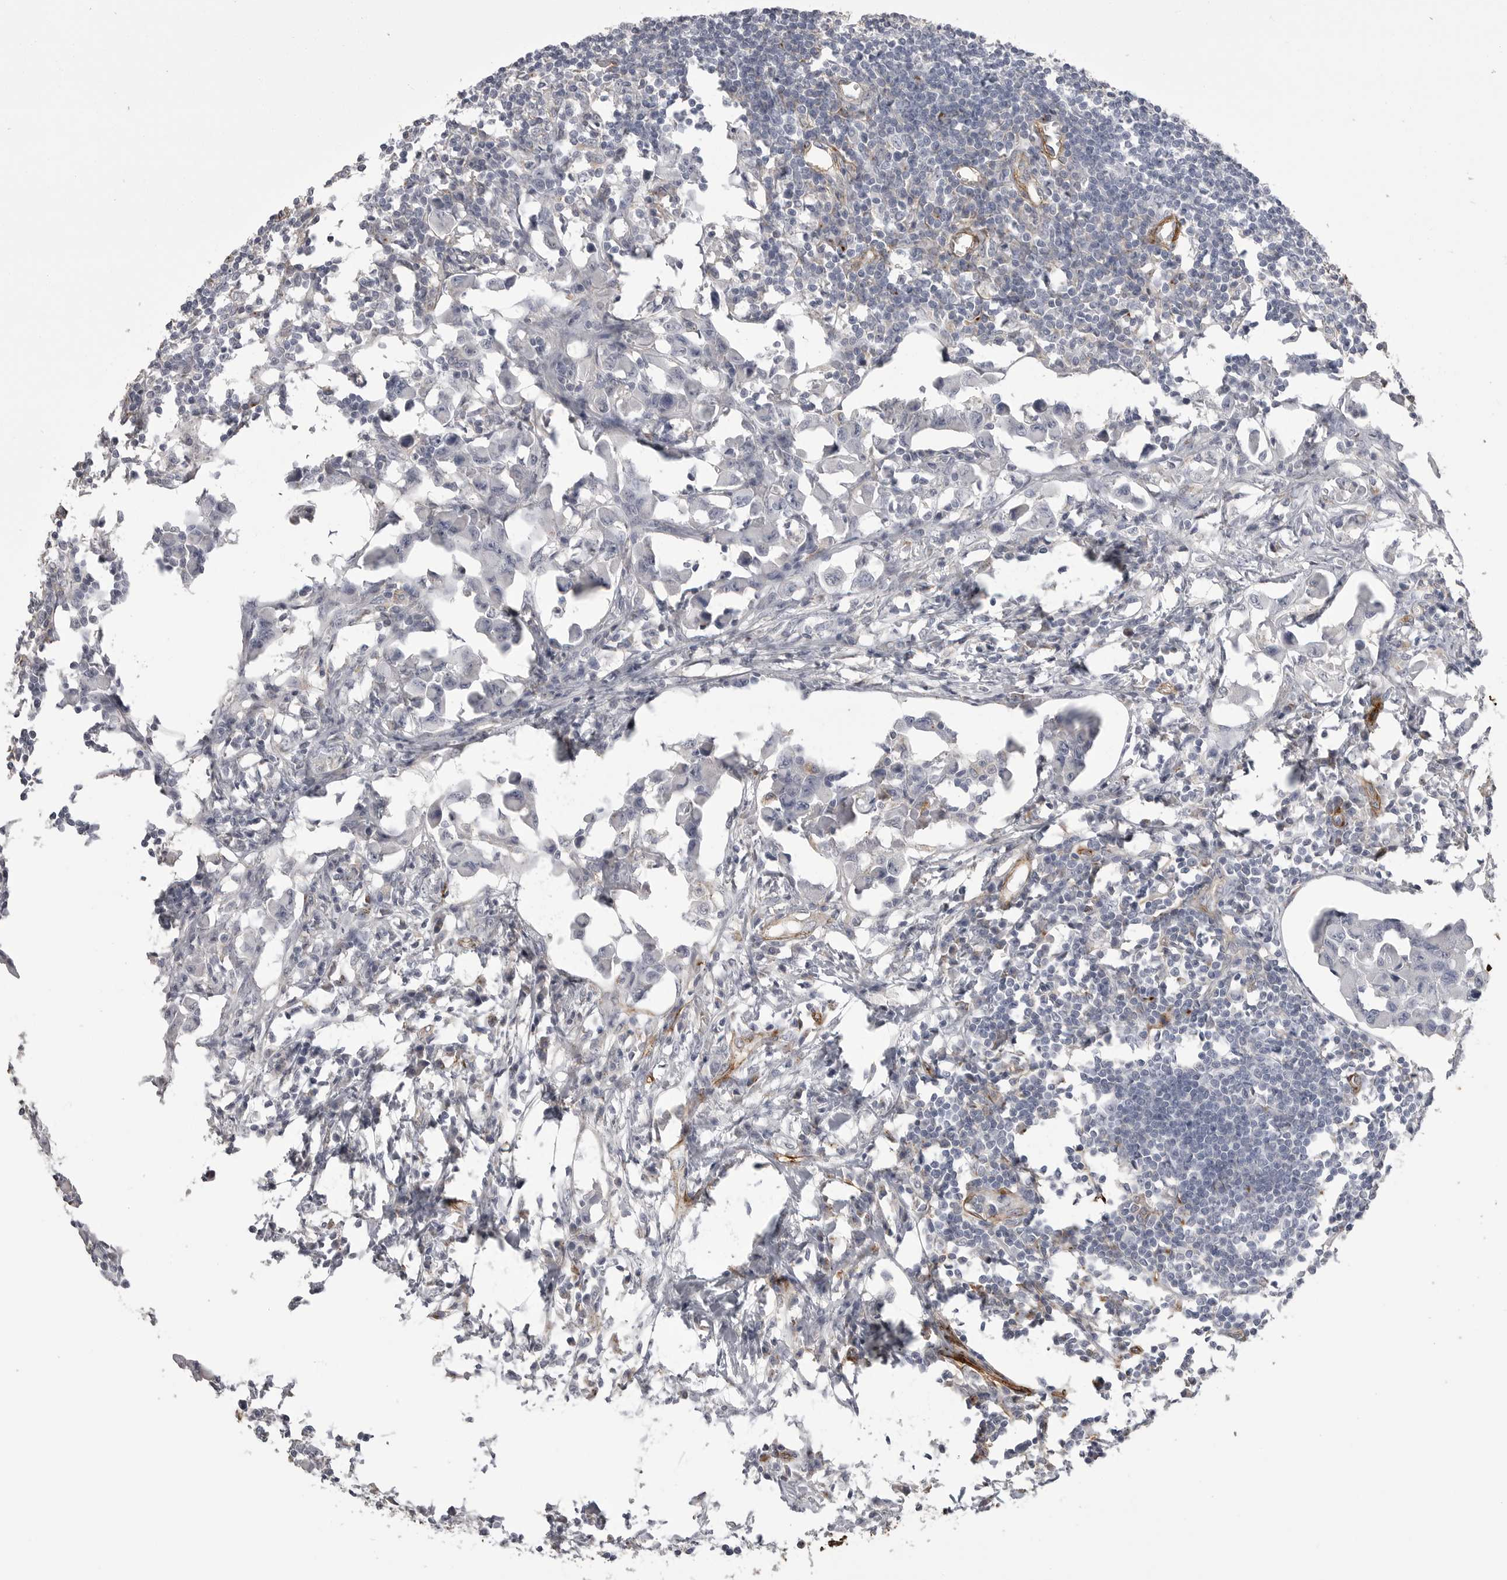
{"staining": {"intensity": "weak", "quantity": "<25%", "location": "cytoplasmic/membranous"}, "tissue": "lymph node", "cell_type": "Germinal center cells", "image_type": "normal", "snomed": [{"axis": "morphology", "description": "Normal tissue, NOS"}, {"axis": "morphology", "description": "Malignant melanoma, Metastatic site"}, {"axis": "topography", "description": "Lymph node"}], "caption": "IHC of normal human lymph node shows no positivity in germinal center cells. (Stains: DAB IHC with hematoxylin counter stain, Microscopy: brightfield microscopy at high magnification).", "gene": "AOC3", "patient": {"sex": "male", "age": 41}}